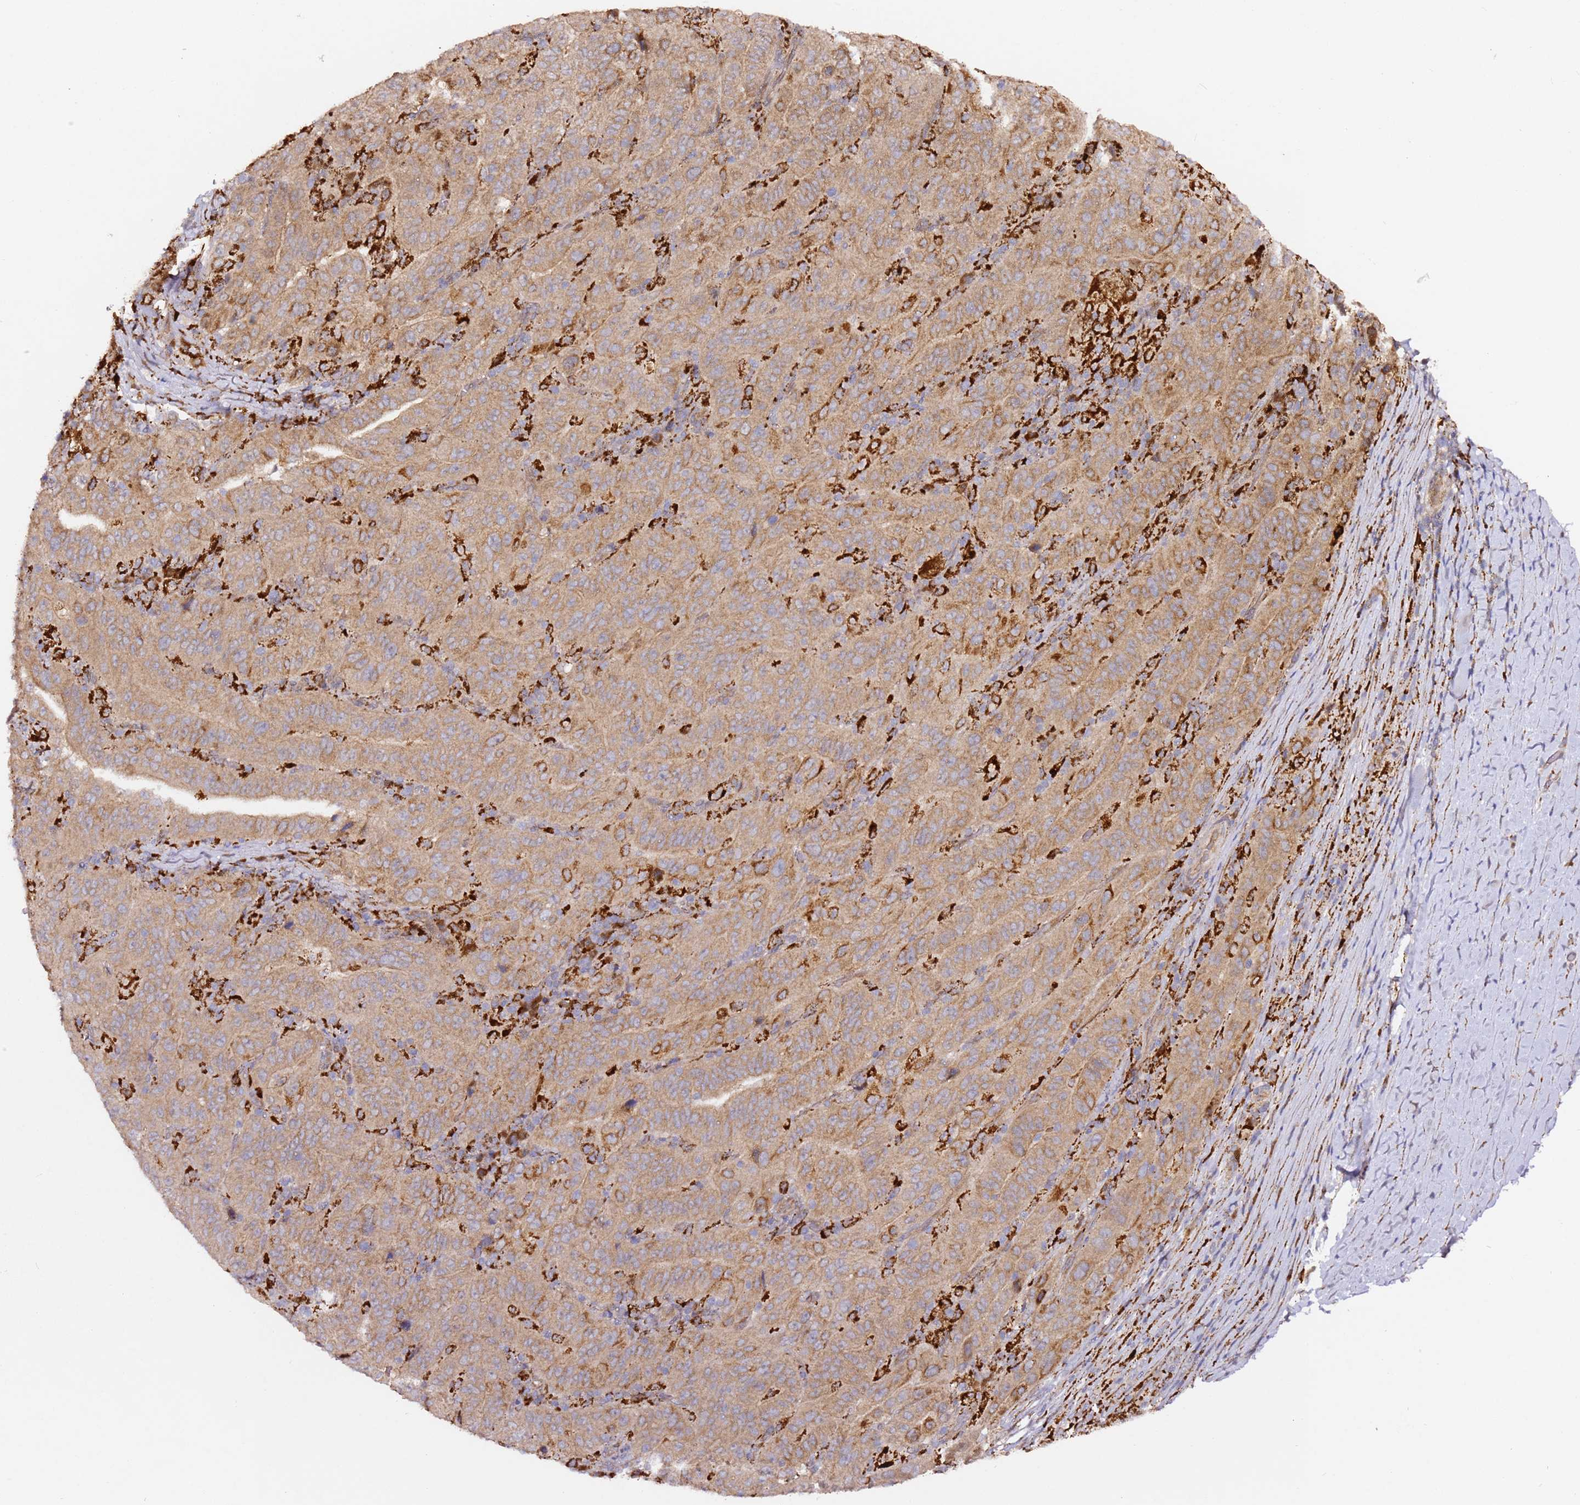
{"staining": {"intensity": "moderate", "quantity": ">75%", "location": "cytoplasmic/membranous"}, "tissue": "pancreatic cancer", "cell_type": "Tumor cells", "image_type": "cancer", "snomed": [{"axis": "morphology", "description": "Adenocarcinoma, NOS"}, {"axis": "topography", "description": "Pancreas"}], "caption": "Brown immunohistochemical staining in human adenocarcinoma (pancreatic) exhibits moderate cytoplasmic/membranous expression in approximately >75% of tumor cells.", "gene": "ALG11", "patient": {"sex": "male", "age": 63}}